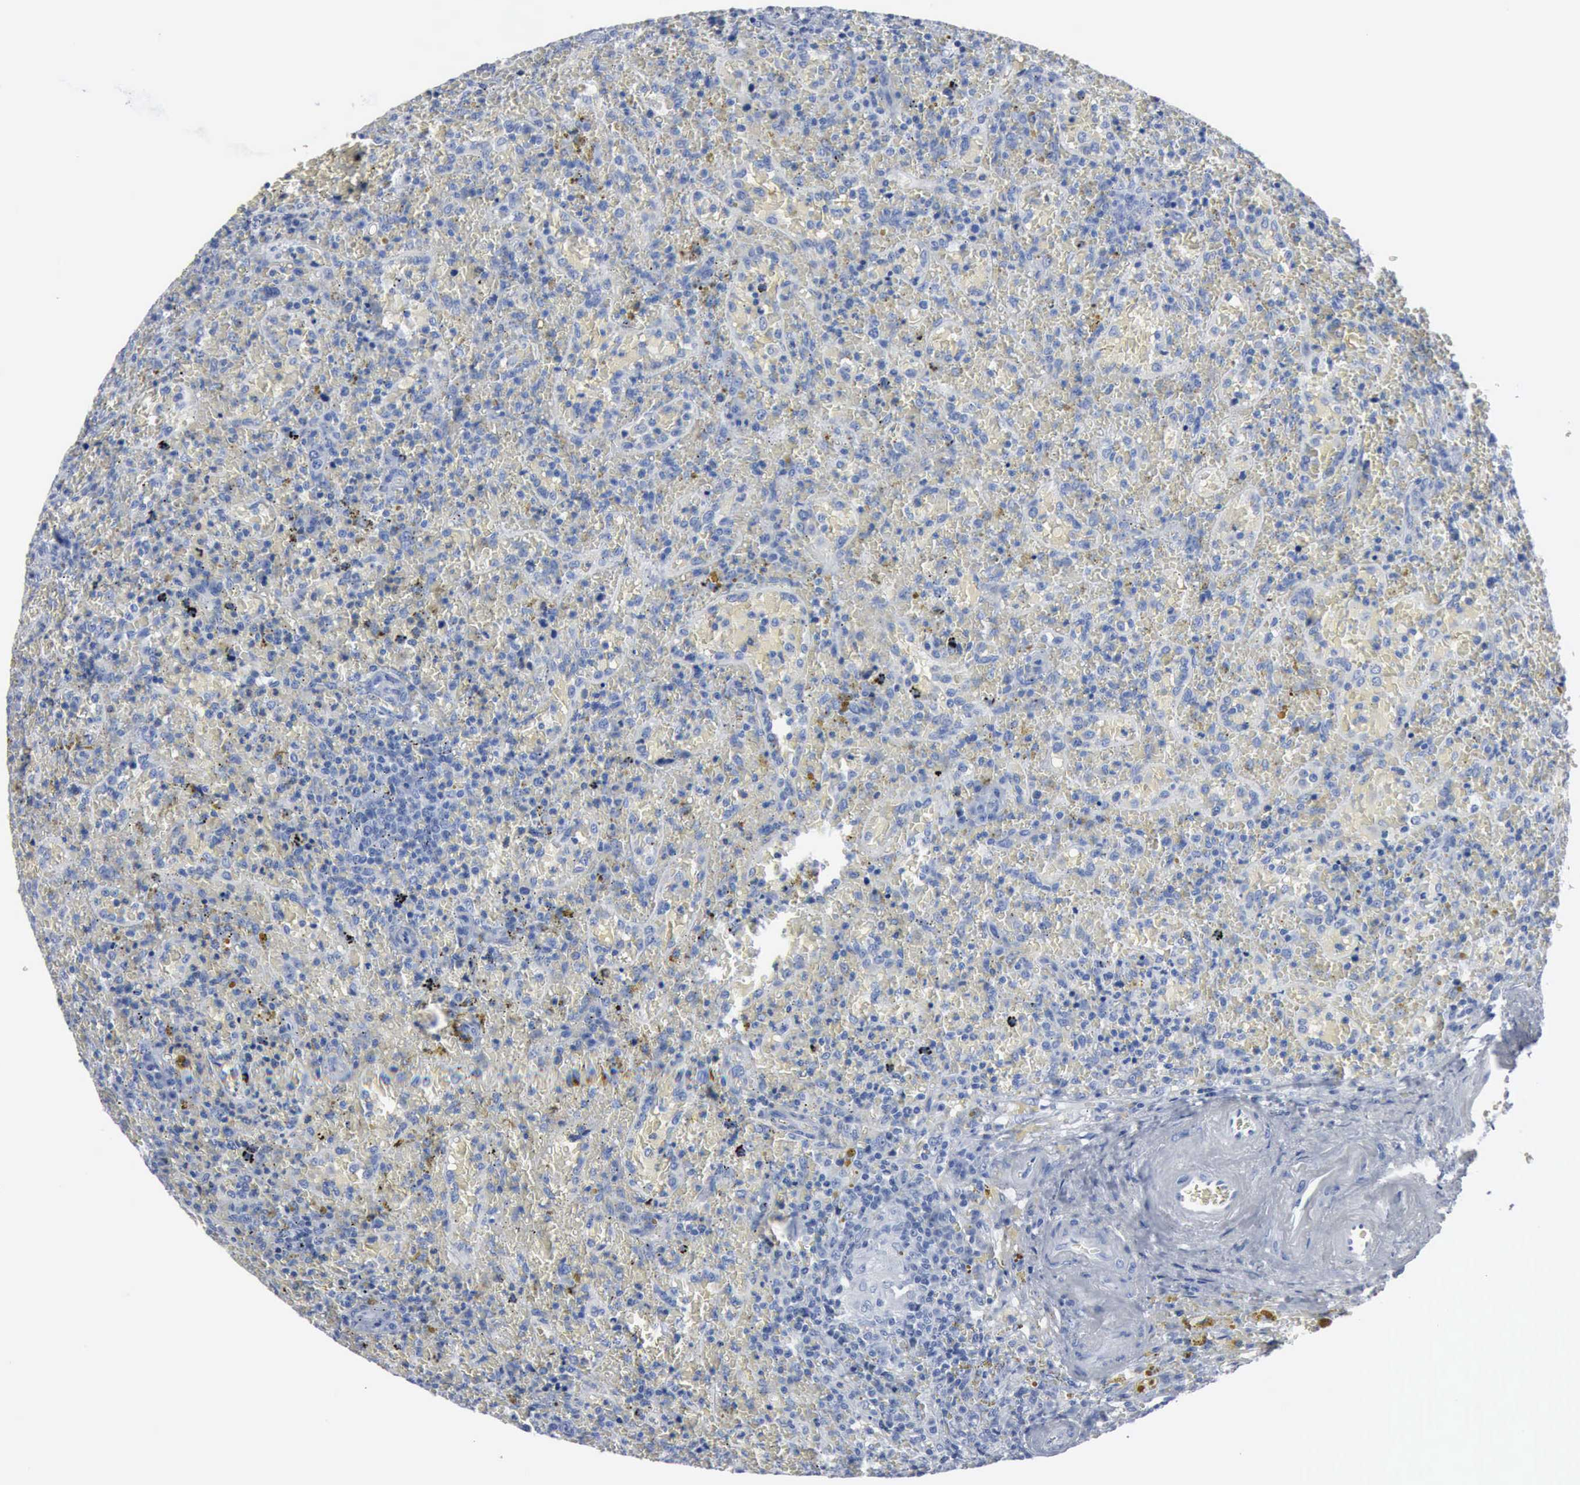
{"staining": {"intensity": "negative", "quantity": "none", "location": "none"}, "tissue": "lymphoma", "cell_type": "Tumor cells", "image_type": "cancer", "snomed": [{"axis": "morphology", "description": "Malignant lymphoma, non-Hodgkin's type, High grade"}, {"axis": "topography", "description": "Spleen"}, {"axis": "topography", "description": "Lymph node"}], "caption": "The image demonstrates no staining of tumor cells in malignant lymphoma, non-Hodgkin's type (high-grade).", "gene": "DMD", "patient": {"sex": "female", "age": 70}}